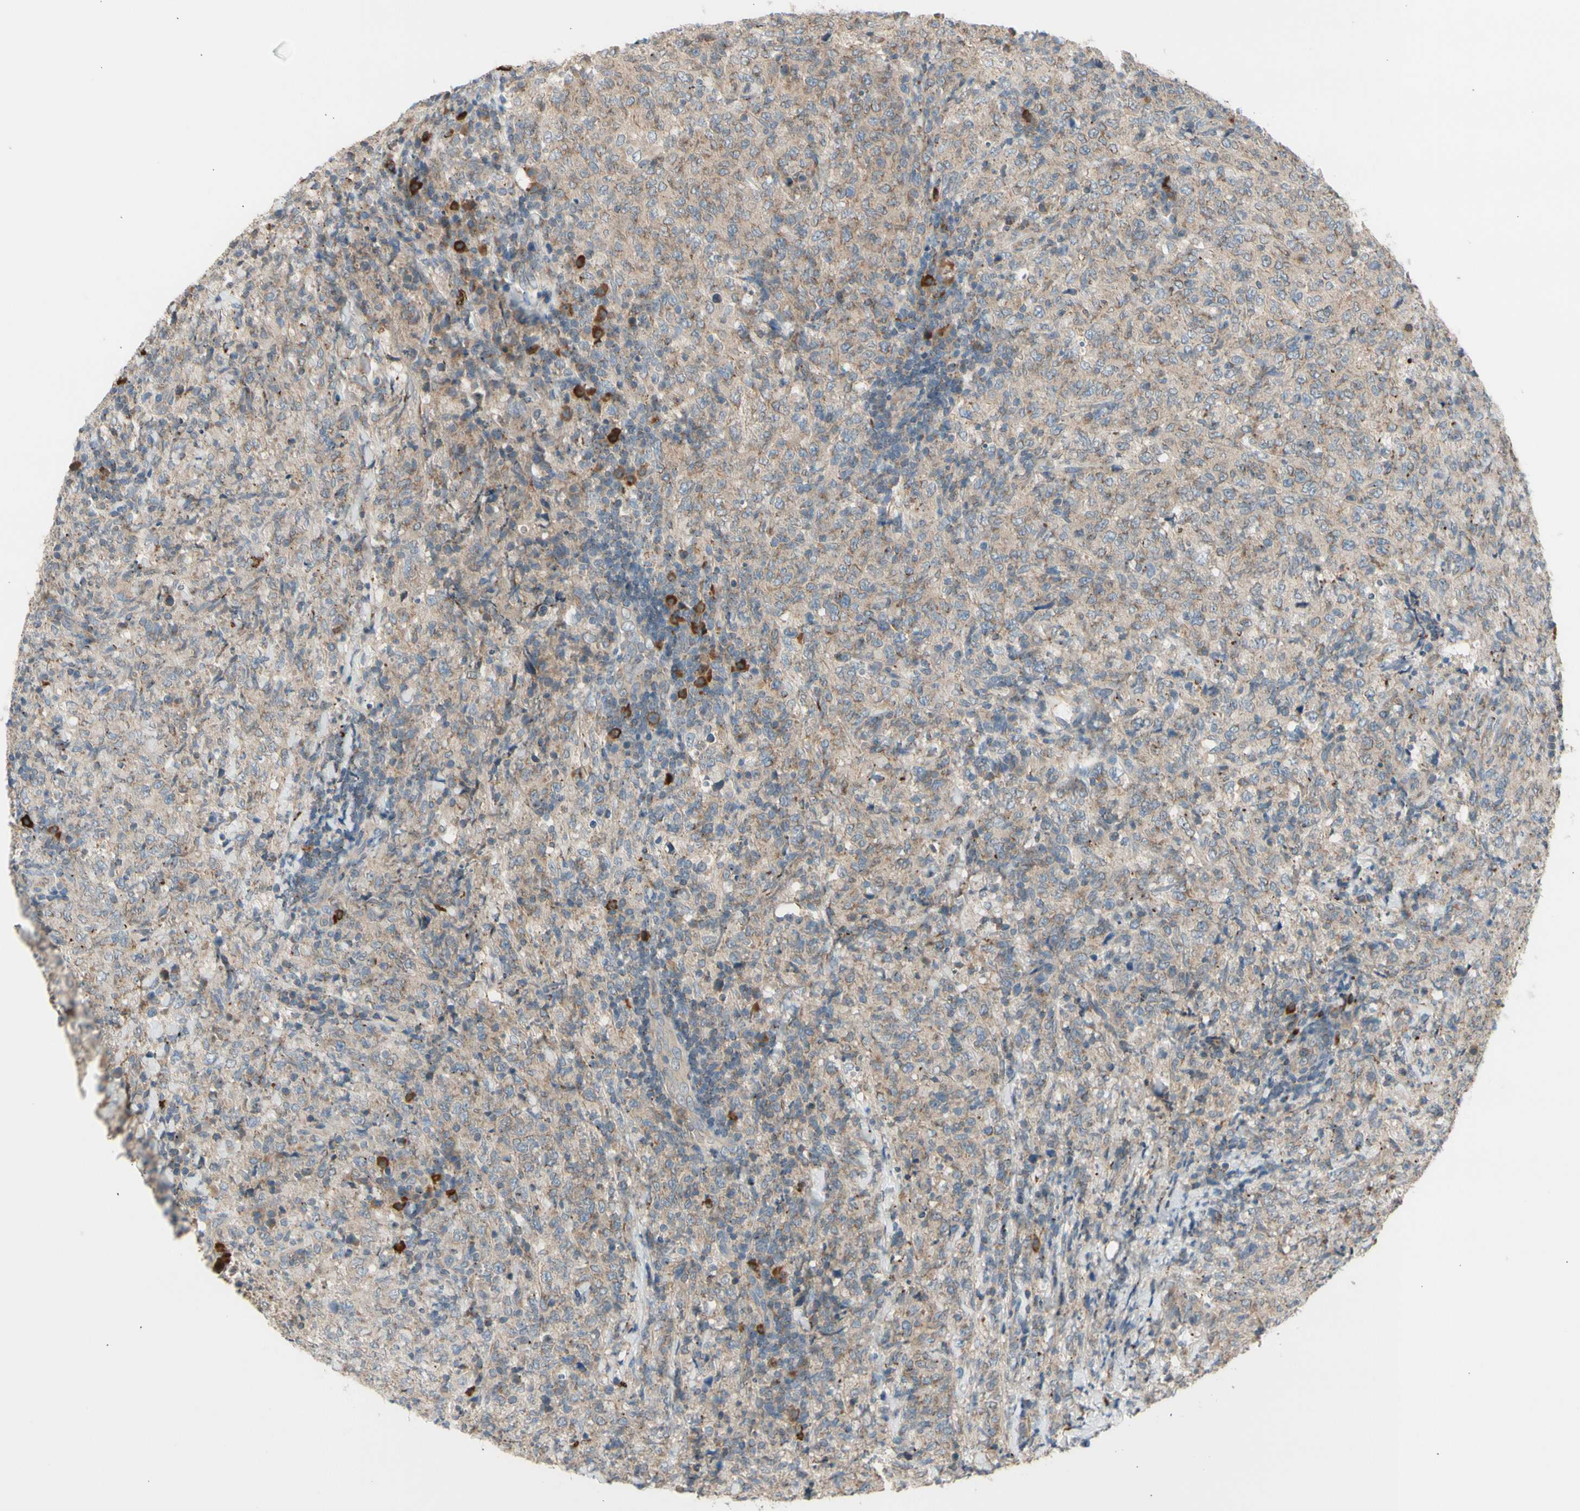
{"staining": {"intensity": "weak", "quantity": "25%-75%", "location": "cytoplasmic/membranous"}, "tissue": "lymphoma", "cell_type": "Tumor cells", "image_type": "cancer", "snomed": [{"axis": "morphology", "description": "Malignant lymphoma, non-Hodgkin's type, High grade"}, {"axis": "topography", "description": "Tonsil"}], "caption": "This photomicrograph reveals immunohistochemistry staining of high-grade malignant lymphoma, non-Hodgkin's type, with low weak cytoplasmic/membranous expression in approximately 25%-75% of tumor cells.", "gene": "GALNT5", "patient": {"sex": "female", "age": 36}}